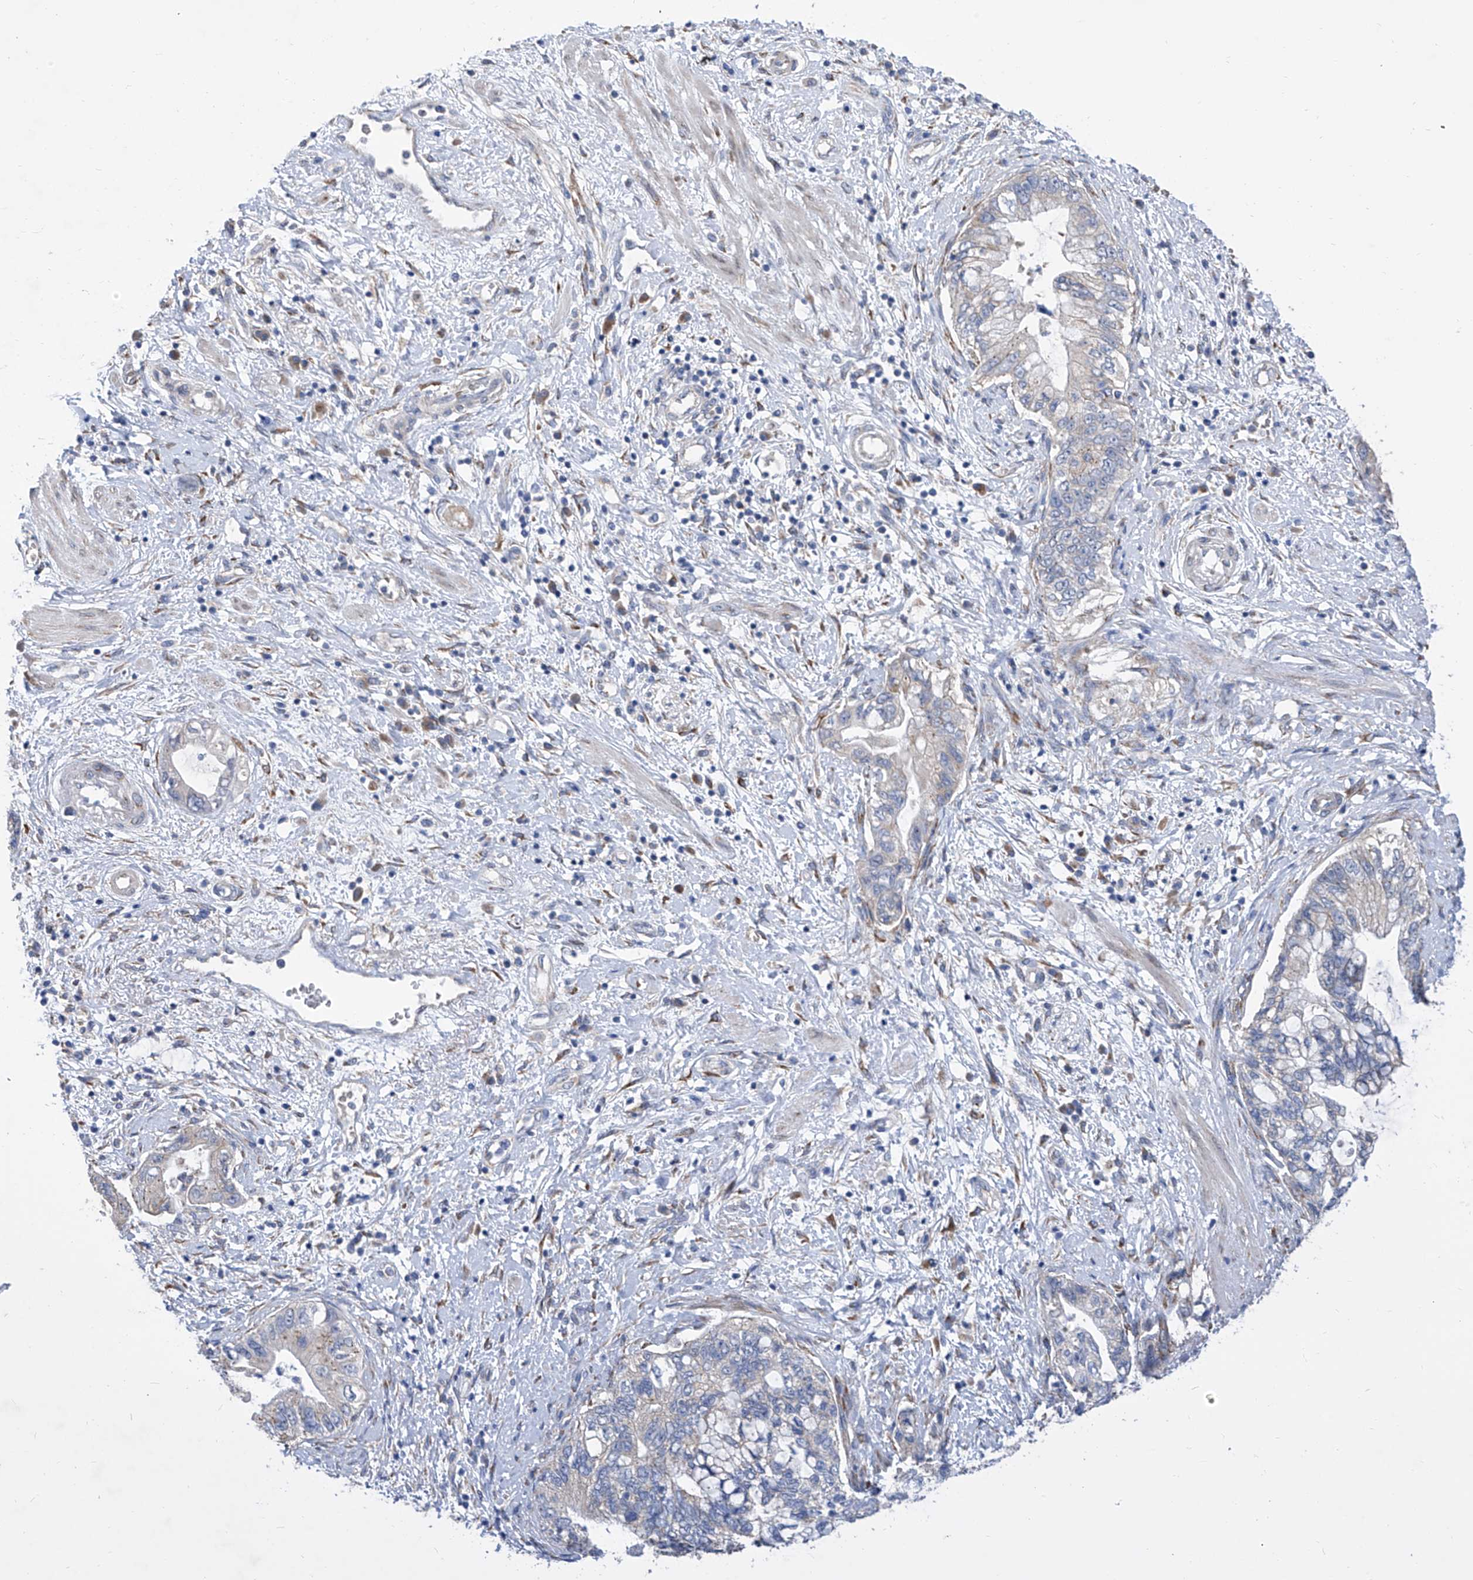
{"staining": {"intensity": "negative", "quantity": "none", "location": "none"}, "tissue": "pancreatic cancer", "cell_type": "Tumor cells", "image_type": "cancer", "snomed": [{"axis": "morphology", "description": "Adenocarcinoma, NOS"}, {"axis": "topography", "description": "Pancreas"}], "caption": "This is an immunohistochemistry image of pancreatic cancer (adenocarcinoma). There is no staining in tumor cells.", "gene": "TJAP1", "patient": {"sex": "female", "age": 73}}